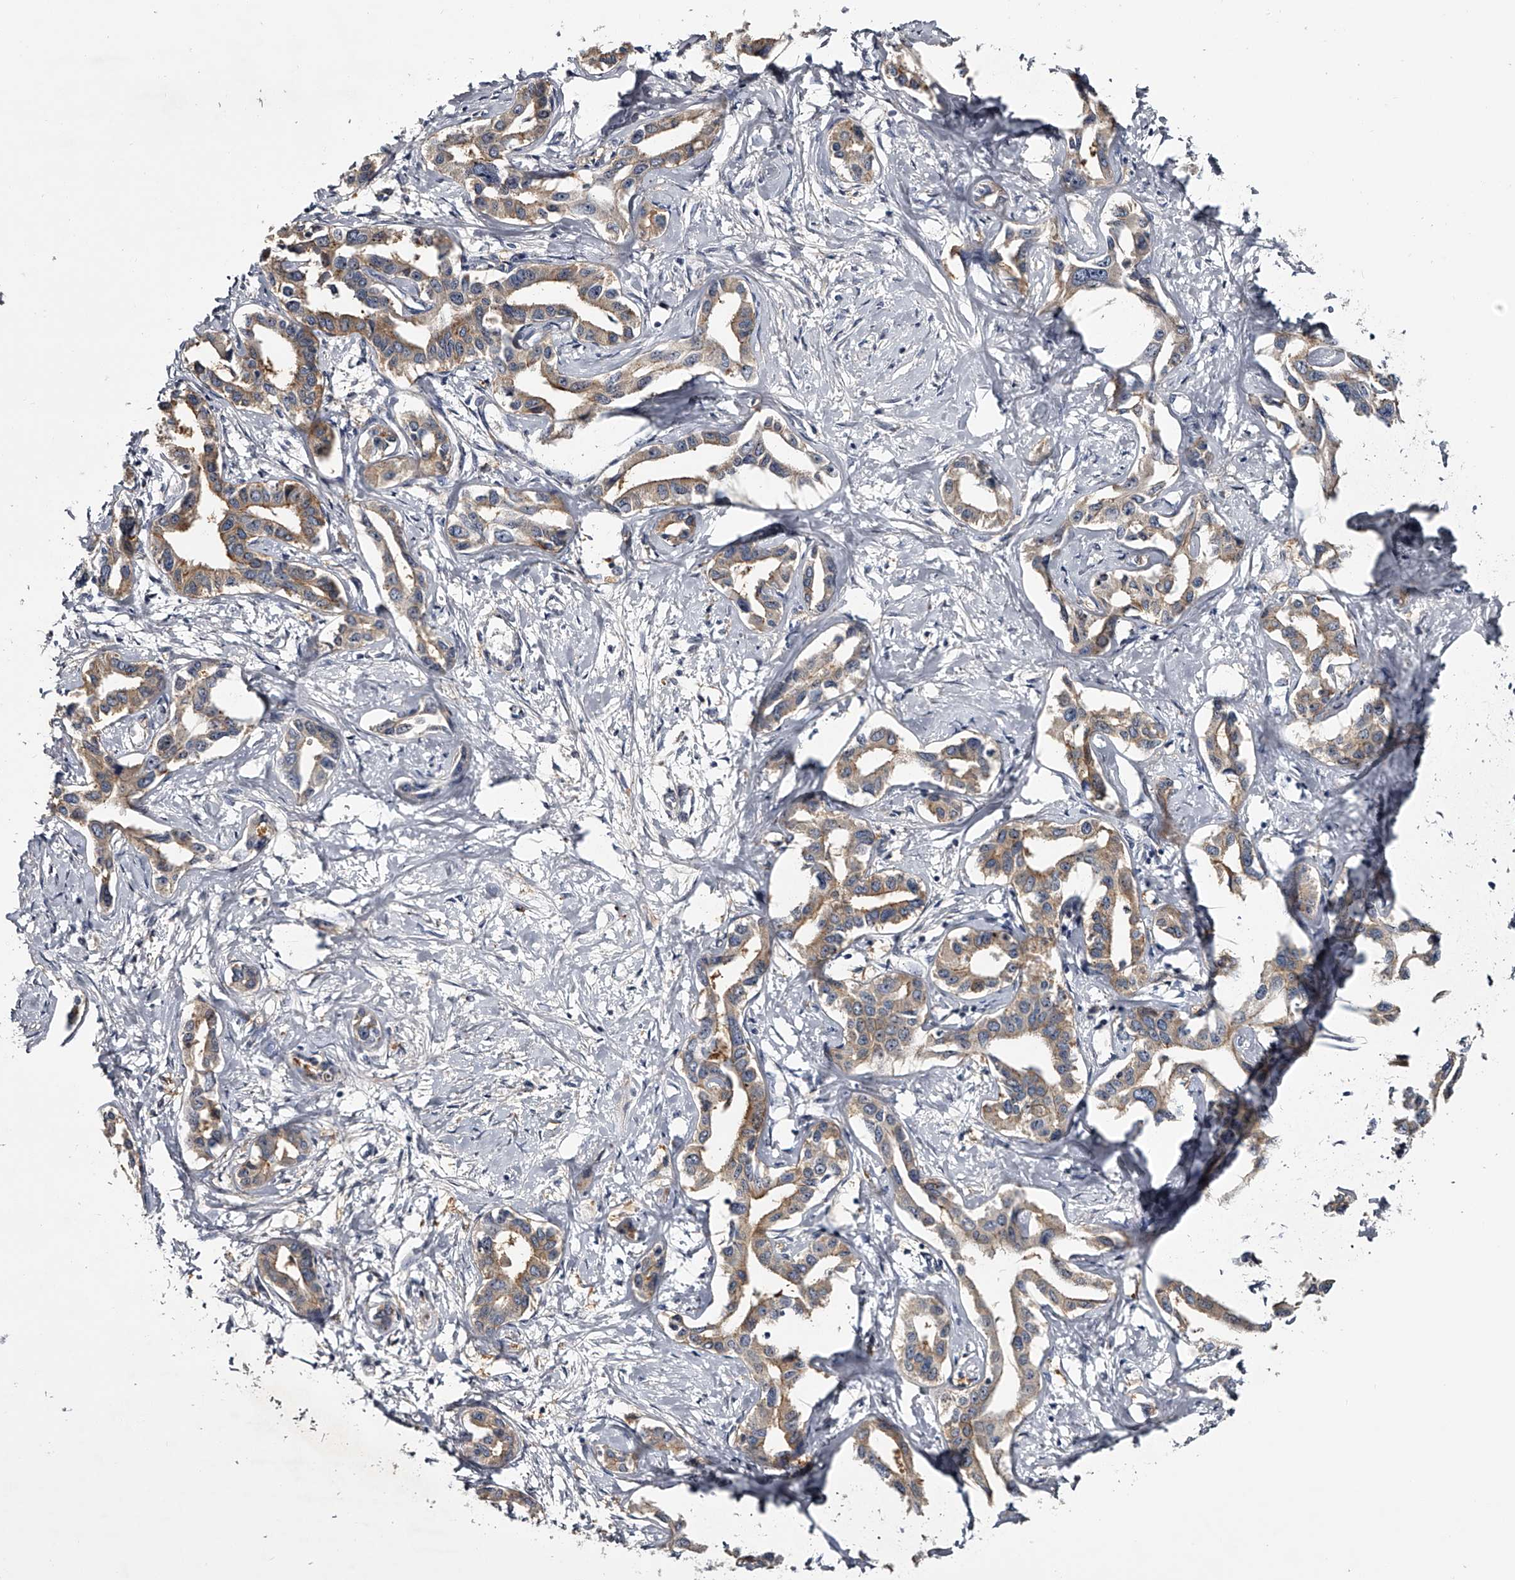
{"staining": {"intensity": "weak", "quantity": ">75%", "location": "cytoplasmic/membranous"}, "tissue": "liver cancer", "cell_type": "Tumor cells", "image_type": "cancer", "snomed": [{"axis": "morphology", "description": "Cholangiocarcinoma"}, {"axis": "topography", "description": "Liver"}], "caption": "Liver cancer (cholangiocarcinoma) stained with immunohistochemistry (IHC) shows weak cytoplasmic/membranous expression in about >75% of tumor cells. (IHC, brightfield microscopy, high magnification).", "gene": "MDN1", "patient": {"sex": "male", "age": 59}}